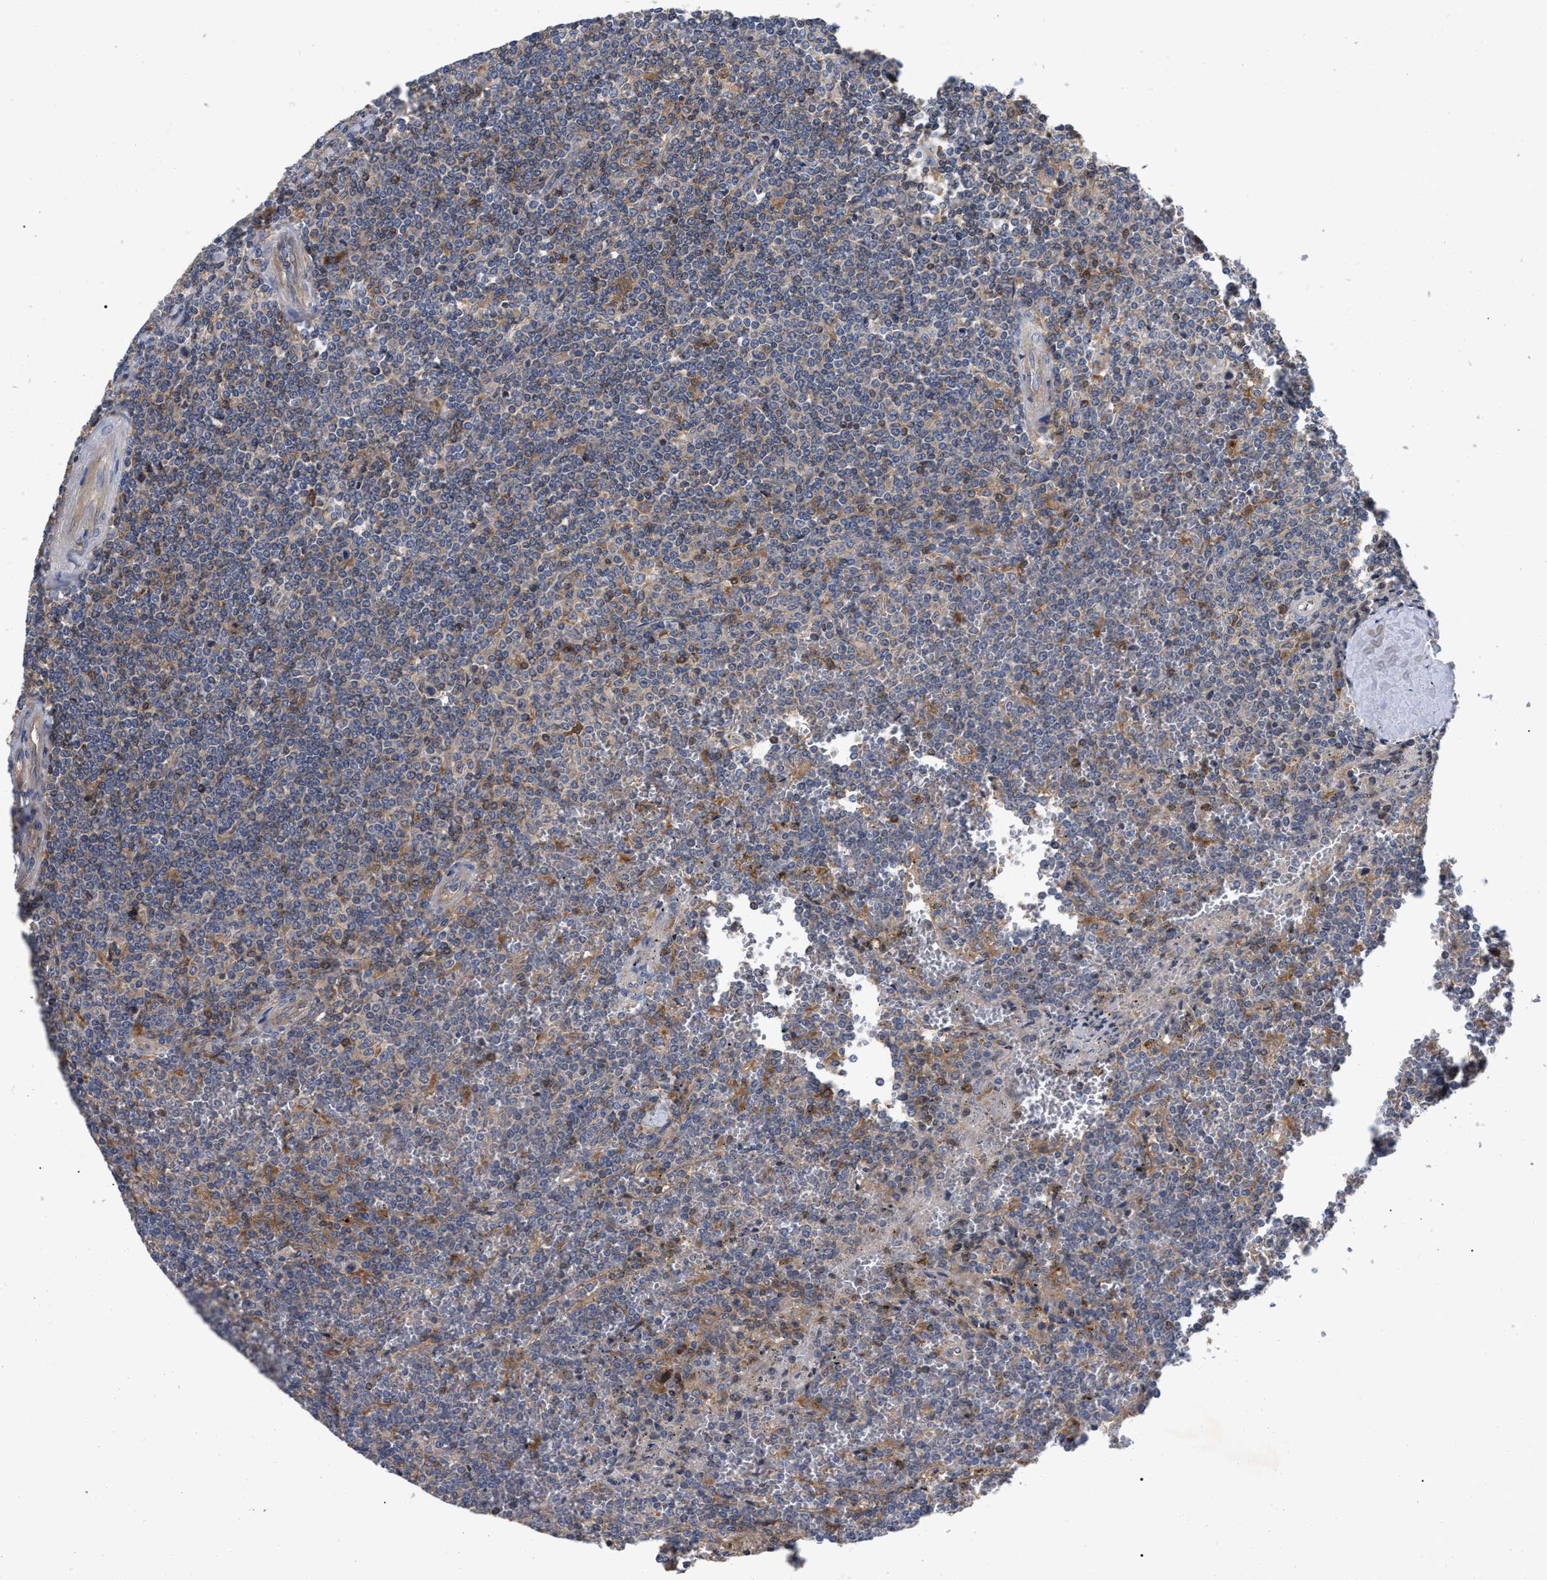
{"staining": {"intensity": "weak", "quantity": "<25%", "location": "cytoplasmic/membranous"}, "tissue": "lymphoma", "cell_type": "Tumor cells", "image_type": "cancer", "snomed": [{"axis": "morphology", "description": "Malignant lymphoma, non-Hodgkin's type, Low grade"}, {"axis": "topography", "description": "Spleen"}], "caption": "IHC histopathology image of human lymphoma stained for a protein (brown), which reveals no positivity in tumor cells.", "gene": "RAP1GDS1", "patient": {"sex": "female", "age": 19}}